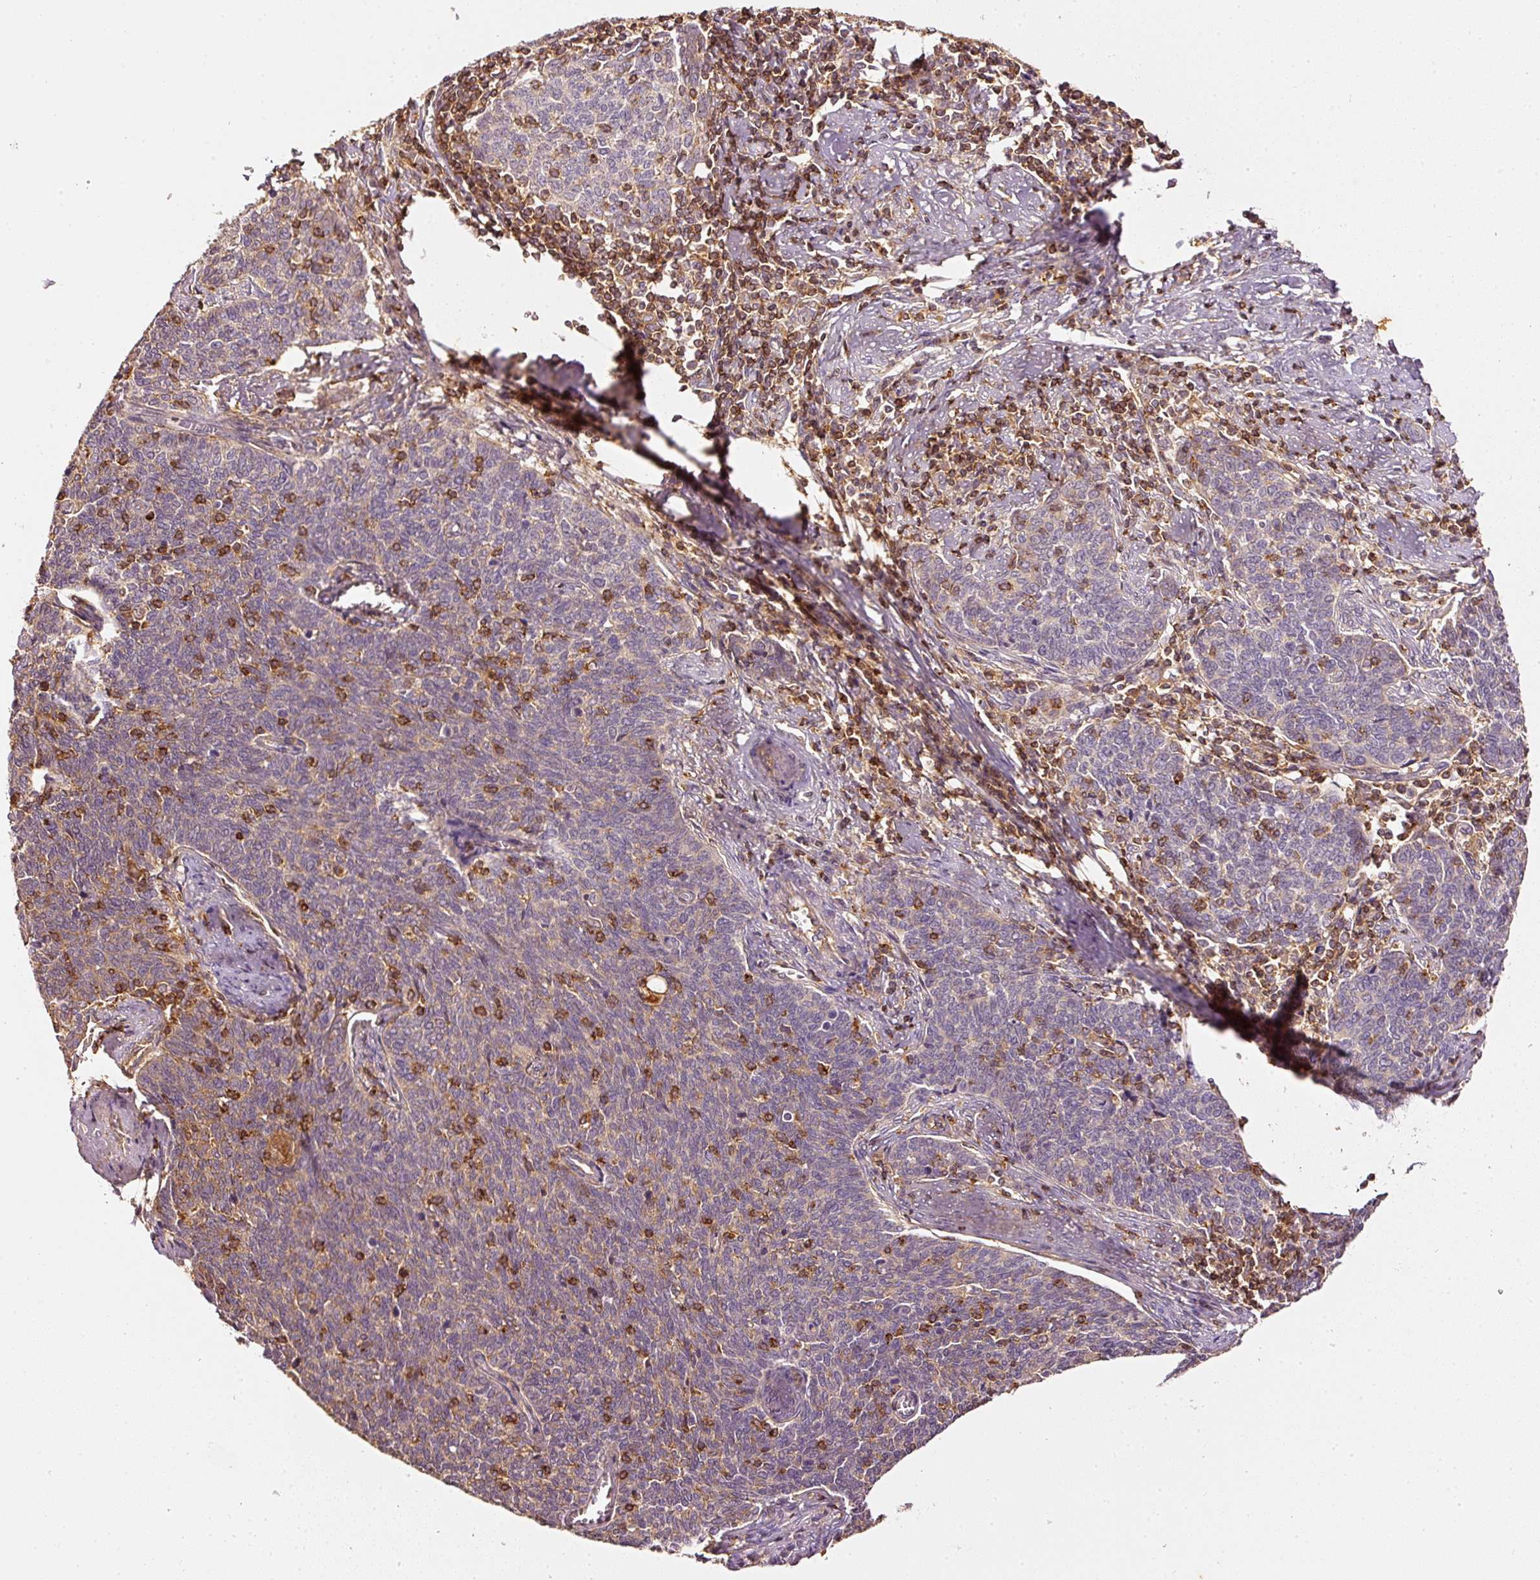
{"staining": {"intensity": "weak", "quantity": "25%-75%", "location": "cytoplasmic/membranous"}, "tissue": "cervical cancer", "cell_type": "Tumor cells", "image_type": "cancer", "snomed": [{"axis": "morphology", "description": "Squamous cell carcinoma, NOS"}, {"axis": "topography", "description": "Cervix"}], "caption": "Cervical cancer stained for a protein shows weak cytoplasmic/membranous positivity in tumor cells.", "gene": "EVL", "patient": {"sex": "female", "age": 39}}